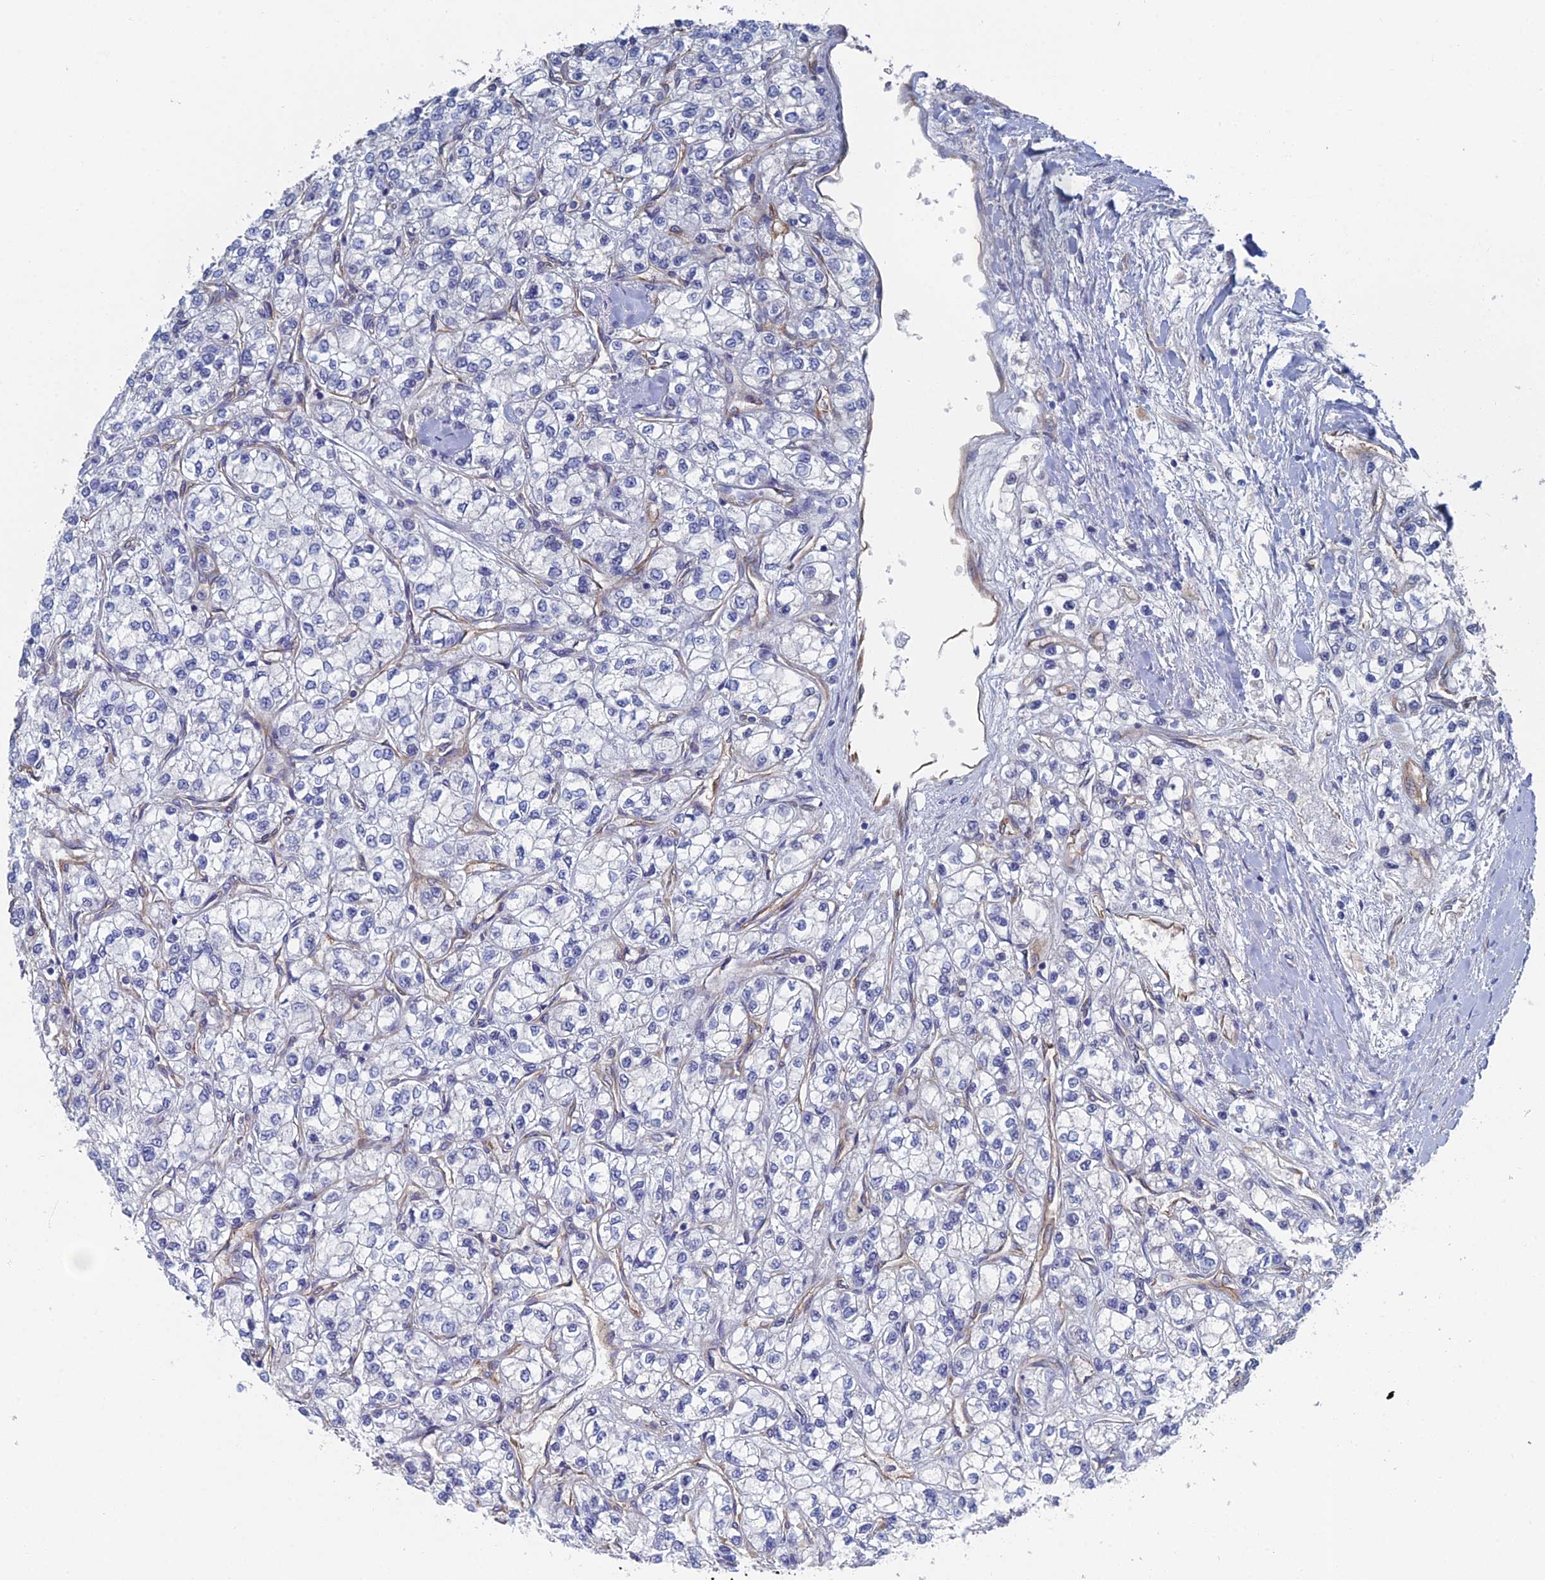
{"staining": {"intensity": "negative", "quantity": "none", "location": "none"}, "tissue": "renal cancer", "cell_type": "Tumor cells", "image_type": "cancer", "snomed": [{"axis": "morphology", "description": "Adenocarcinoma, NOS"}, {"axis": "topography", "description": "Kidney"}], "caption": "IHC of human renal cancer reveals no positivity in tumor cells. Brightfield microscopy of IHC stained with DAB (3,3'-diaminobenzidine) (brown) and hematoxylin (blue), captured at high magnification.", "gene": "ARAP3", "patient": {"sex": "male", "age": 80}}